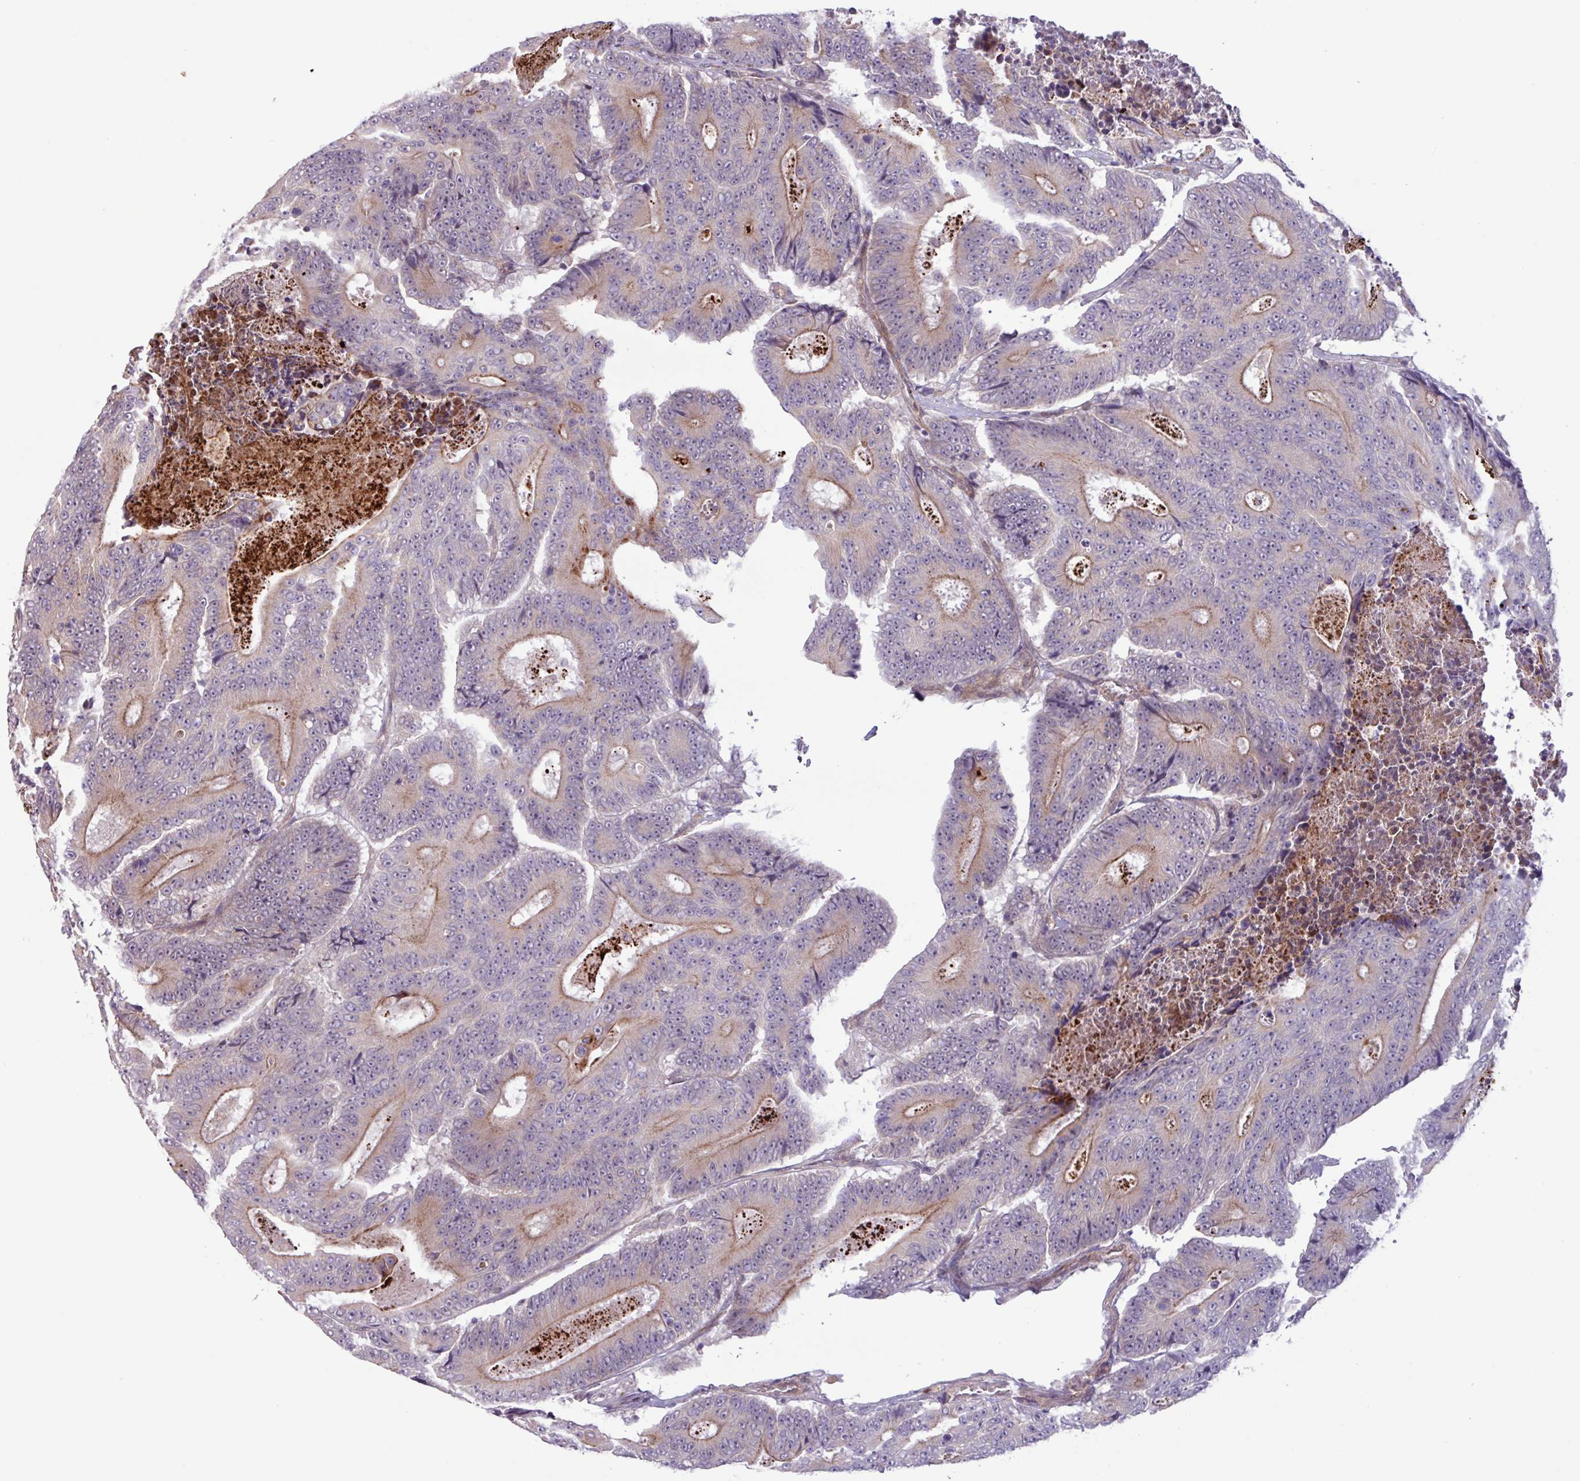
{"staining": {"intensity": "weak", "quantity": "<25%", "location": "cytoplasmic/membranous"}, "tissue": "colorectal cancer", "cell_type": "Tumor cells", "image_type": "cancer", "snomed": [{"axis": "morphology", "description": "Adenocarcinoma, NOS"}, {"axis": "topography", "description": "Colon"}], "caption": "Histopathology image shows no significant protein expression in tumor cells of colorectal cancer (adenocarcinoma).", "gene": "CNTRL", "patient": {"sex": "male", "age": 83}}